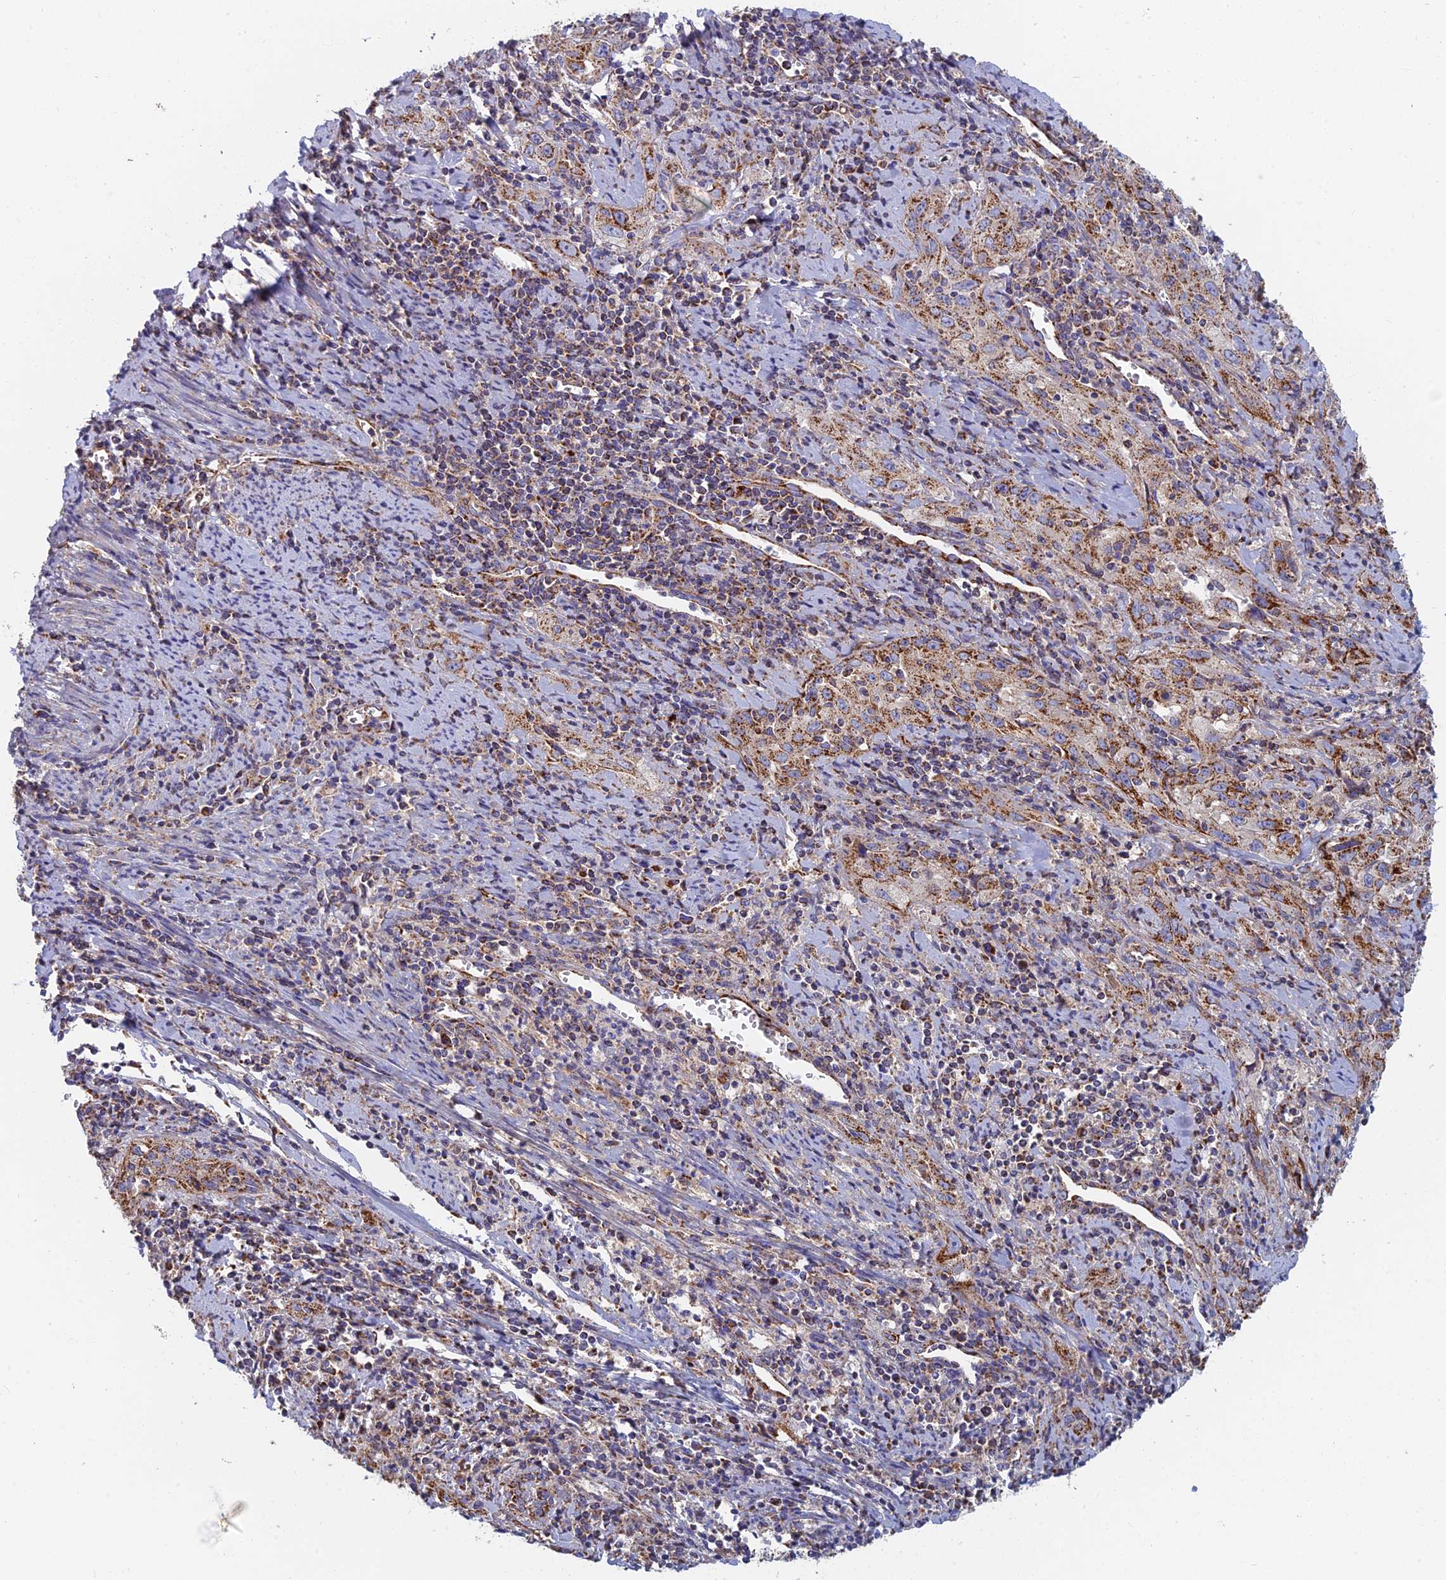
{"staining": {"intensity": "strong", "quantity": ">75%", "location": "cytoplasmic/membranous"}, "tissue": "cervical cancer", "cell_type": "Tumor cells", "image_type": "cancer", "snomed": [{"axis": "morphology", "description": "Squamous cell carcinoma, NOS"}, {"axis": "topography", "description": "Cervix"}], "caption": "A brown stain labels strong cytoplasmic/membranous expression of a protein in human cervical cancer tumor cells.", "gene": "MRPS9", "patient": {"sex": "female", "age": 57}}